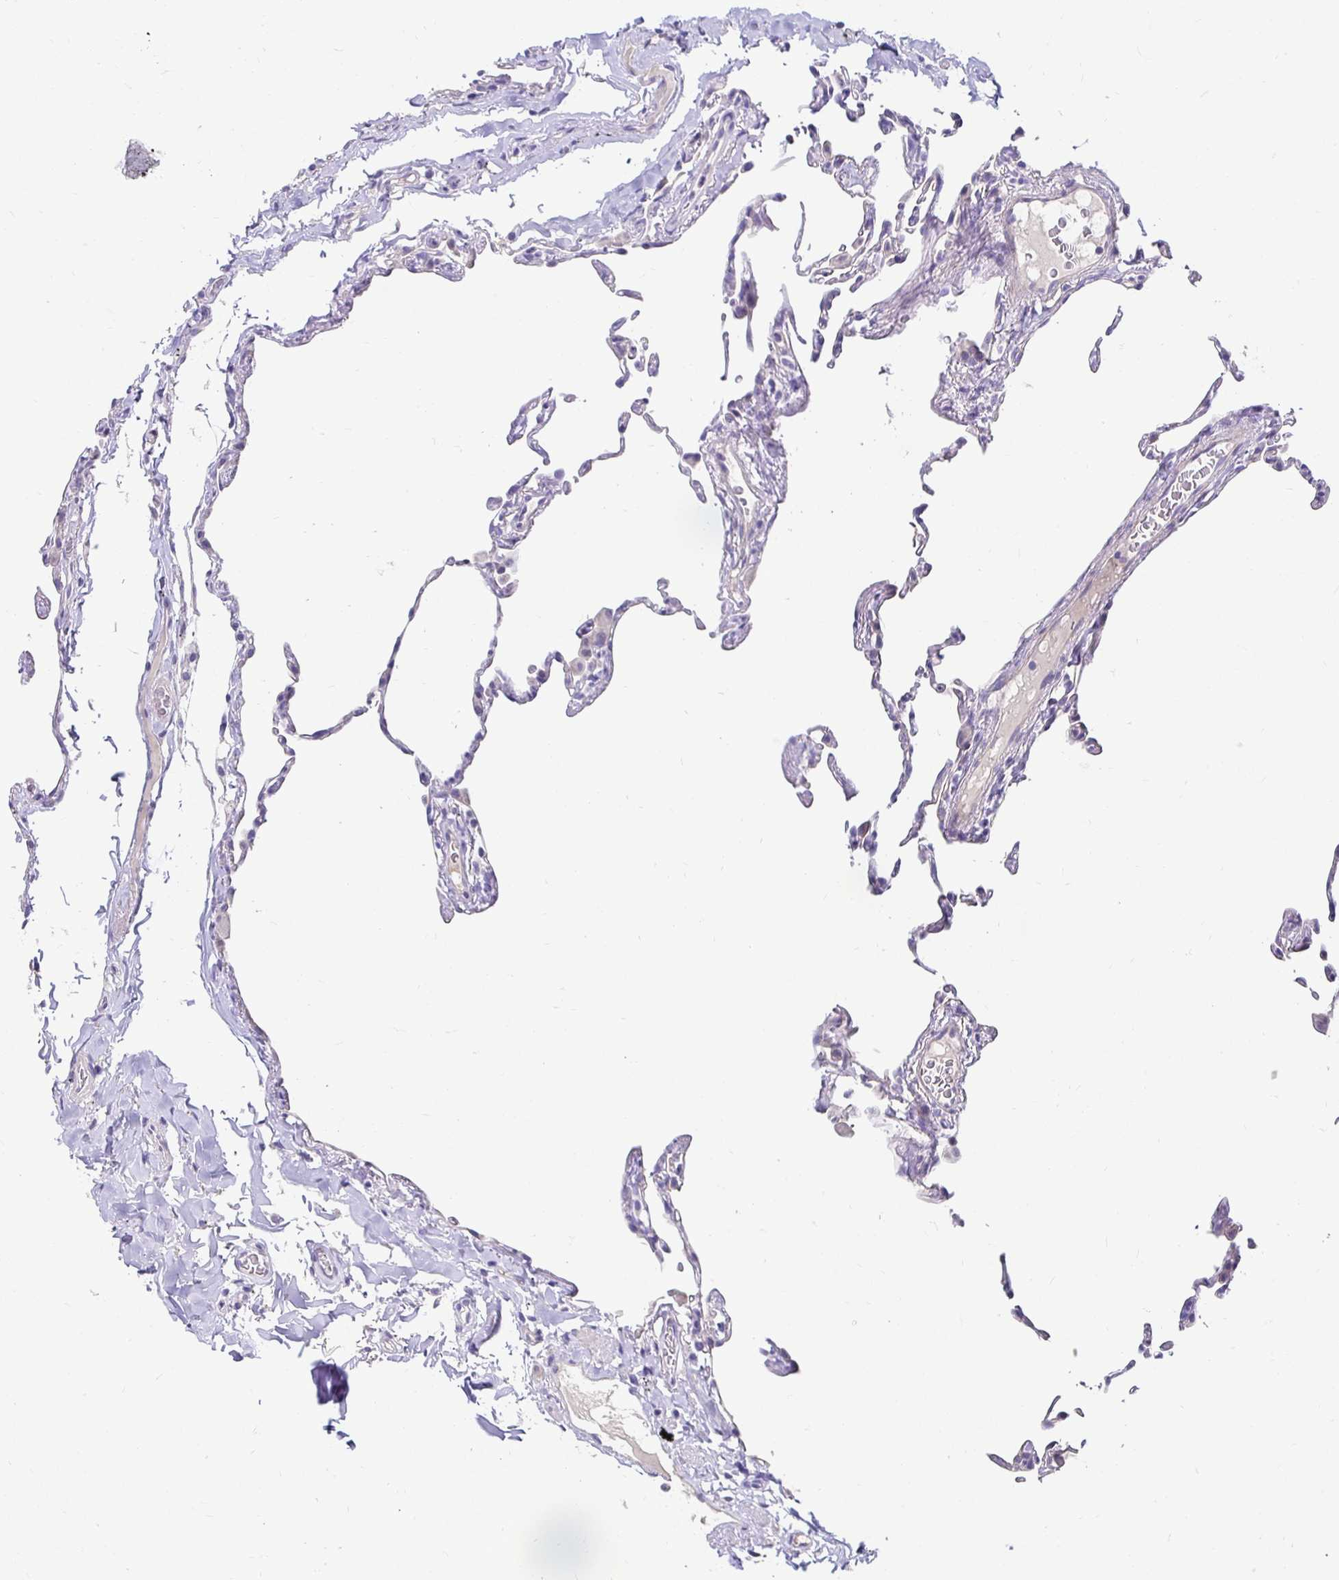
{"staining": {"intensity": "negative", "quantity": "none", "location": "none"}, "tissue": "lung", "cell_type": "Alveolar cells", "image_type": "normal", "snomed": [{"axis": "morphology", "description": "Normal tissue, NOS"}, {"axis": "topography", "description": "Lung"}], "caption": "An IHC histopathology image of normal lung is shown. There is no staining in alveolar cells of lung.", "gene": "AKAP6", "patient": {"sex": "female", "age": 57}}